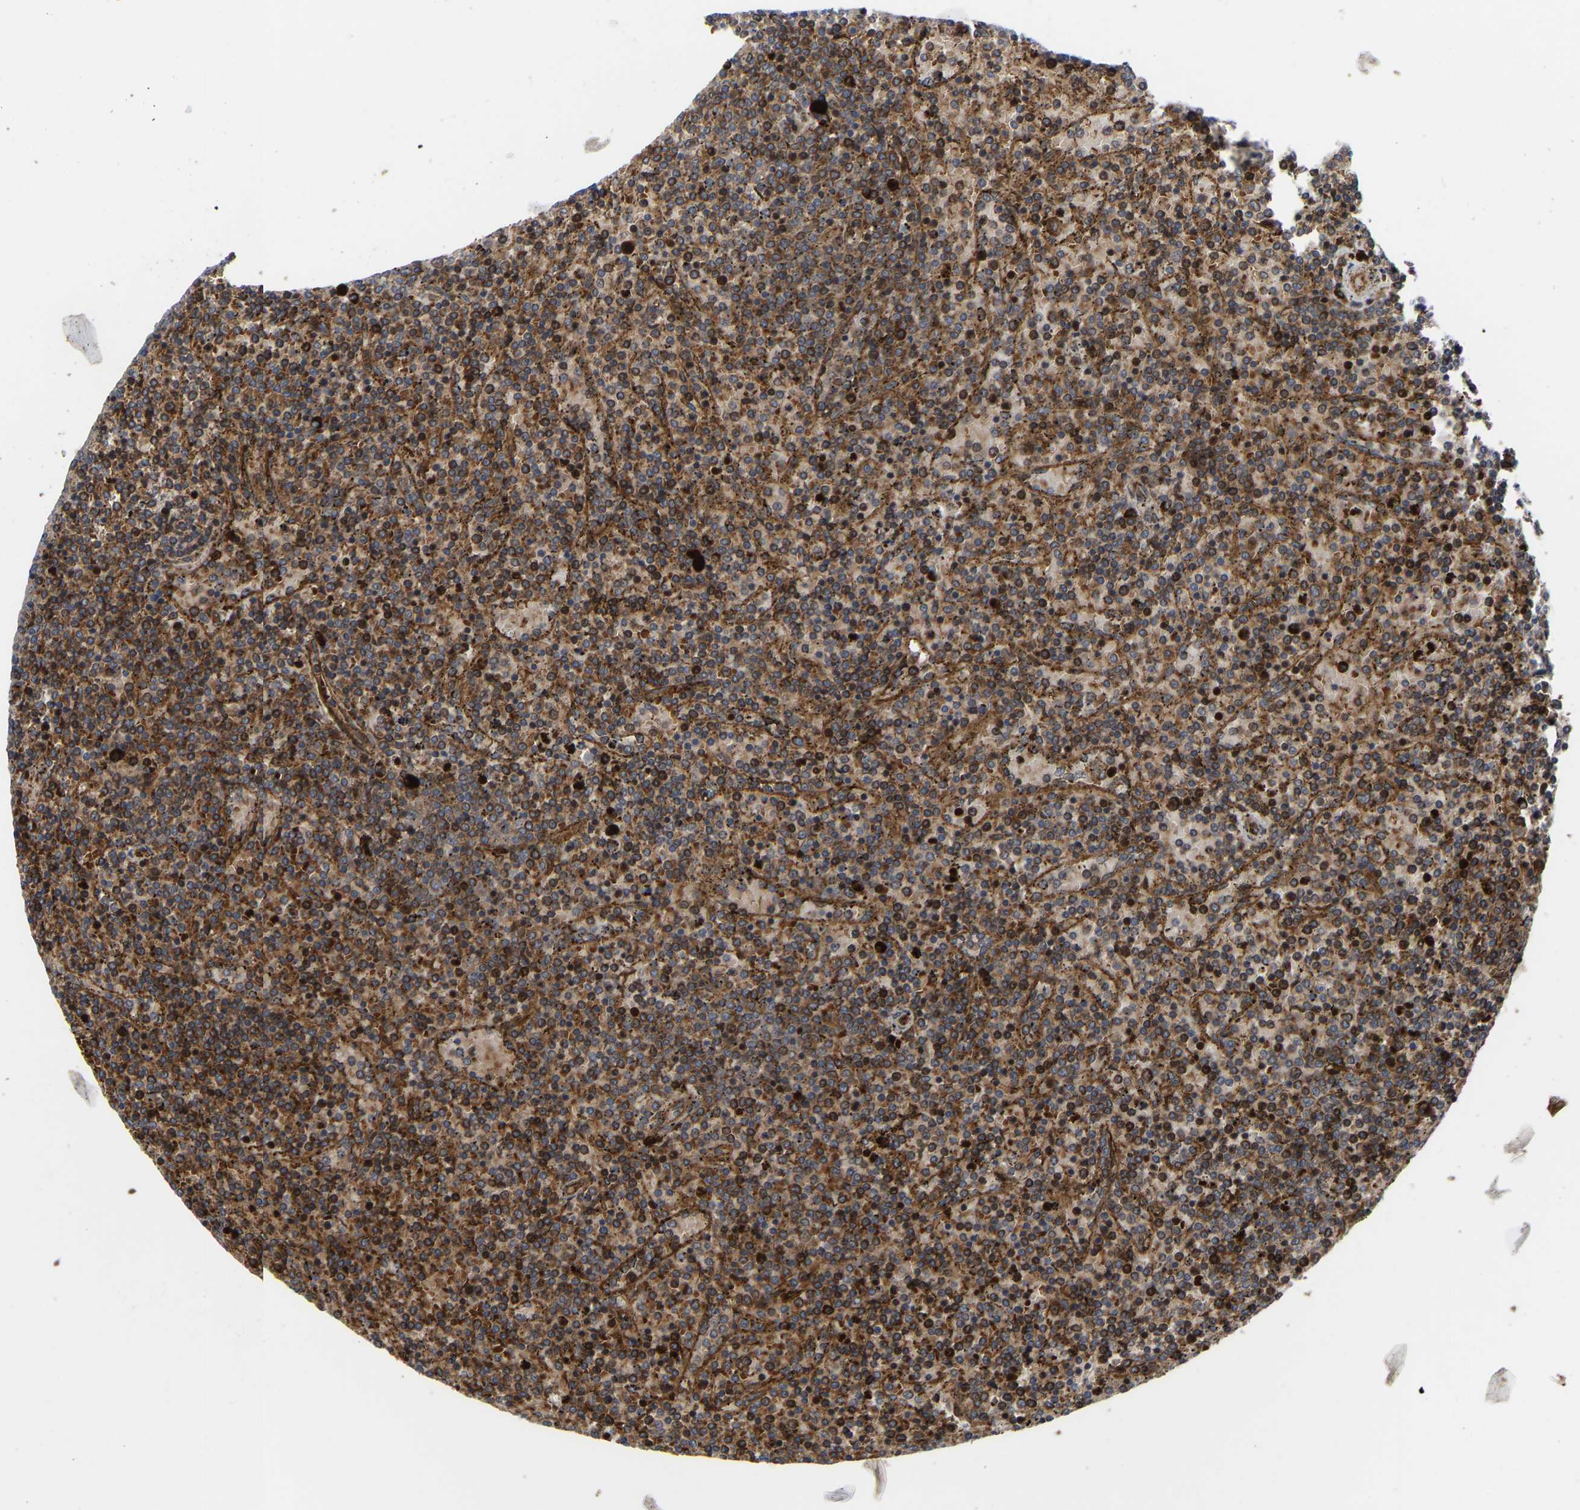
{"staining": {"intensity": "strong", "quantity": ">75%", "location": "cytoplasmic/membranous"}, "tissue": "lymphoma", "cell_type": "Tumor cells", "image_type": "cancer", "snomed": [{"axis": "morphology", "description": "Malignant lymphoma, non-Hodgkin's type, Low grade"}, {"axis": "topography", "description": "Spleen"}], "caption": "Protein analysis of malignant lymphoma, non-Hodgkin's type (low-grade) tissue shows strong cytoplasmic/membranous positivity in approximately >75% of tumor cells.", "gene": "STAU1", "patient": {"sex": "female", "age": 77}}